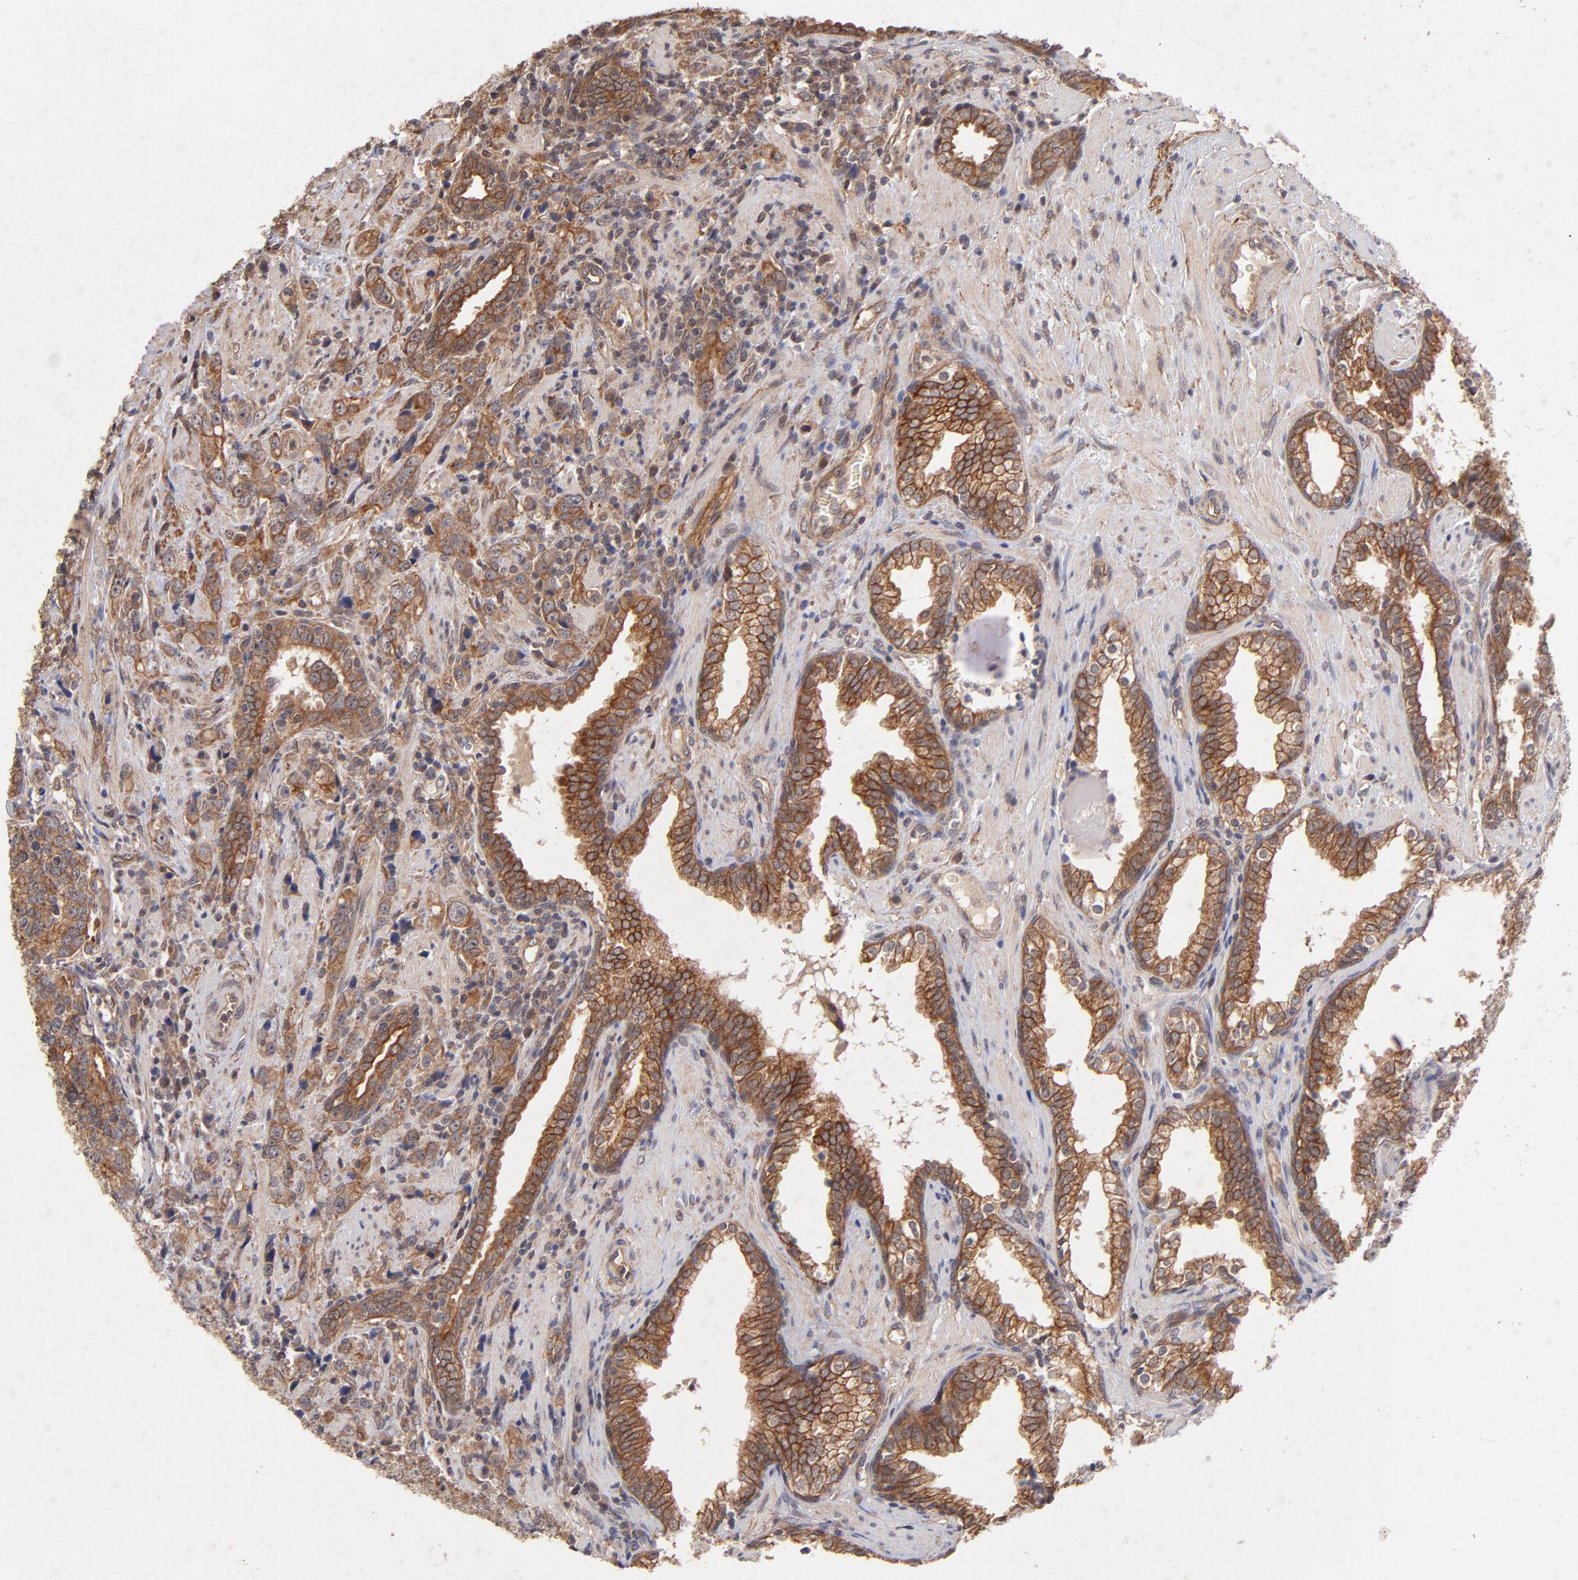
{"staining": {"intensity": "strong", "quantity": ">75%", "location": "cytoplasmic/membranous"}, "tissue": "prostate cancer", "cell_type": "Tumor cells", "image_type": "cancer", "snomed": [{"axis": "morphology", "description": "Adenocarcinoma, High grade"}, {"axis": "topography", "description": "Prostate"}], "caption": "Immunohistochemical staining of human prostate cancer (adenocarcinoma (high-grade)) reveals high levels of strong cytoplasmic/membranous positivity in about >75% of tumor cells.", "gene": "STAP2", "patient": {"sex": "male", "age": 71}}